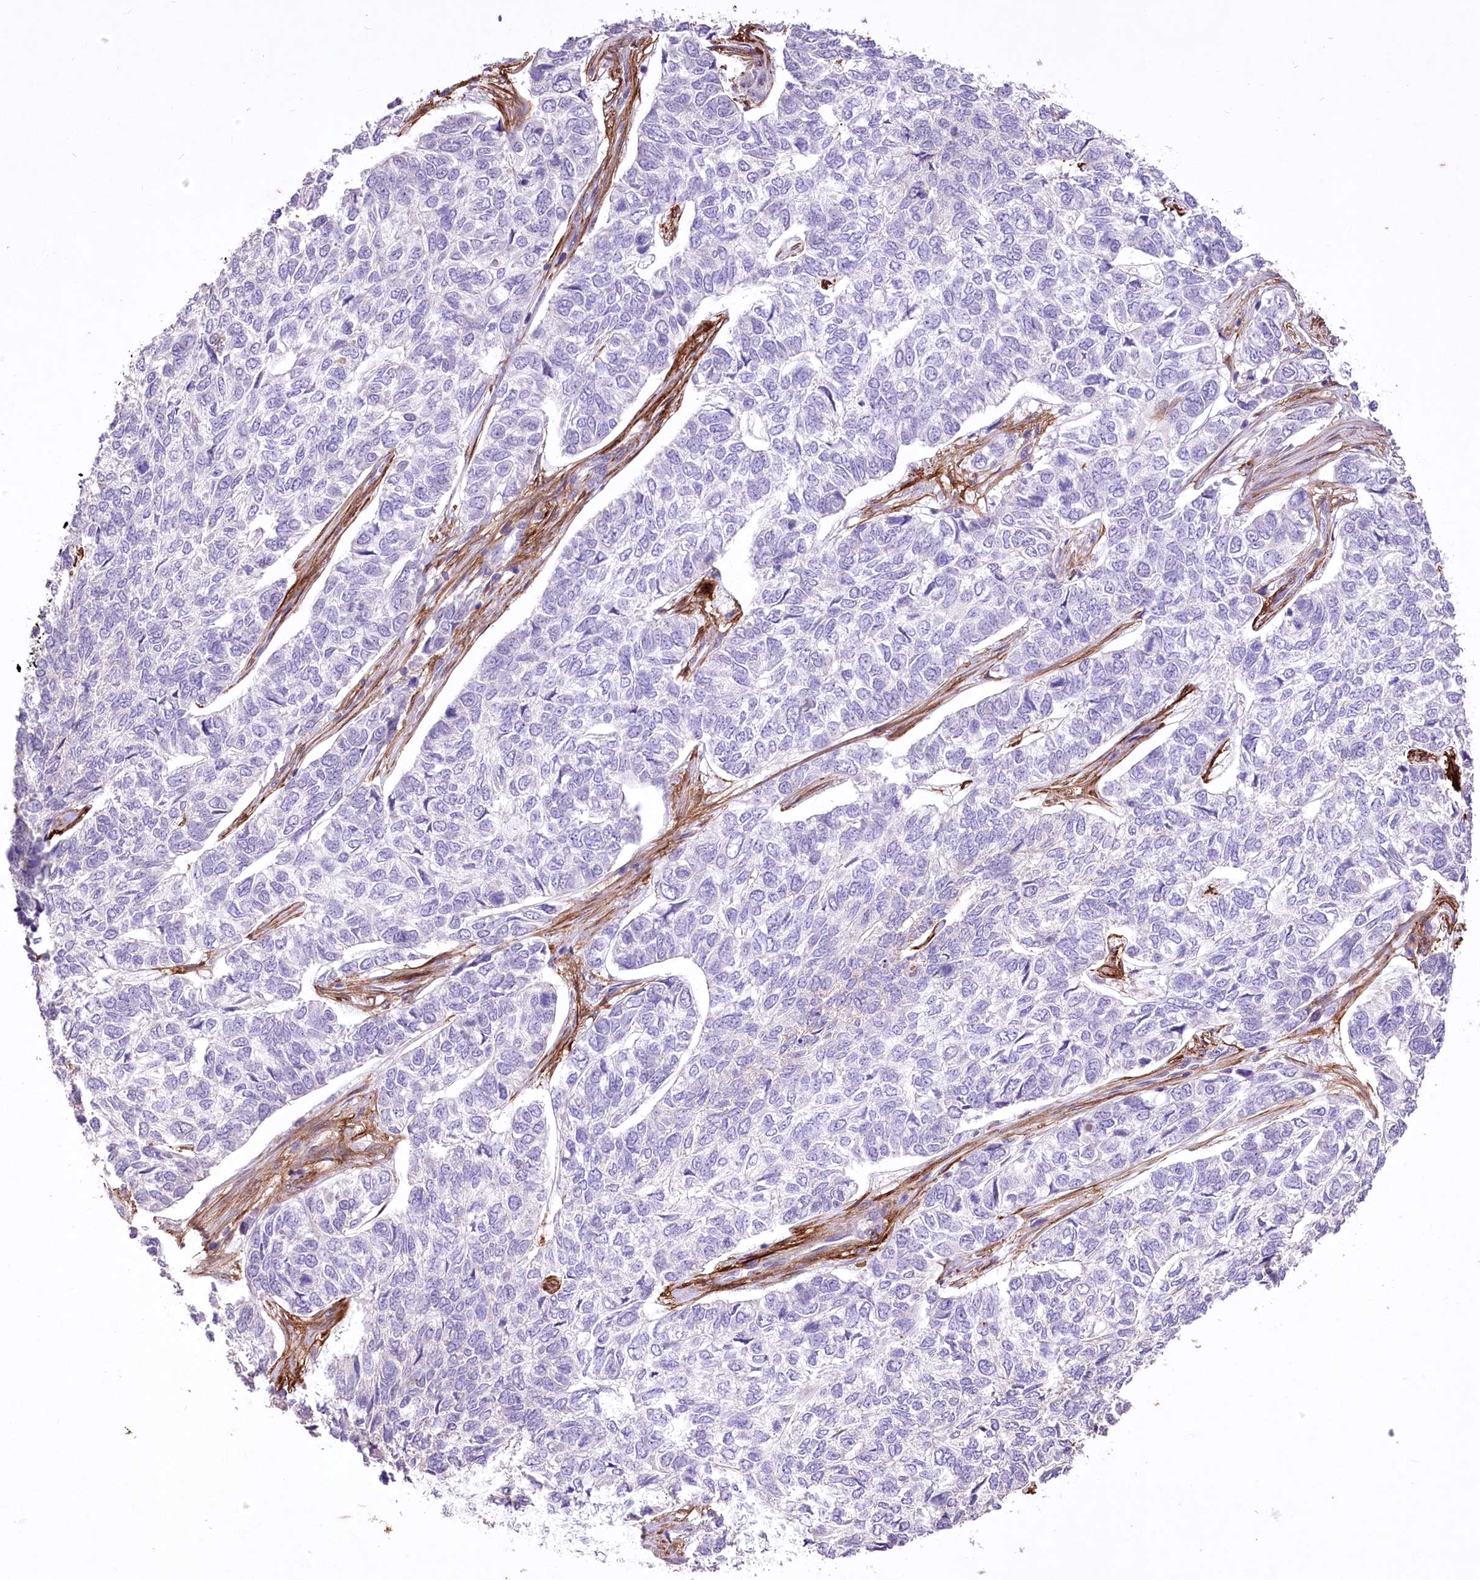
{"staining": {"intensity": "negative", "quantity": "none", "location": "none"}, "tissue": "skin cancer", "cell_type": "Tumor cells", "image_type": "cancer", "snomed": [{"axis": "morphology", "description": "Basal cell carcinoma"}, {"axis": "topography", "description": "Skin"}], "caption": "Tumor cells are negative for brown protein staining in basal cell carcinoma (skin).", "gene": "ENPP1", "patient": {"sex": "female", "age": 65}}